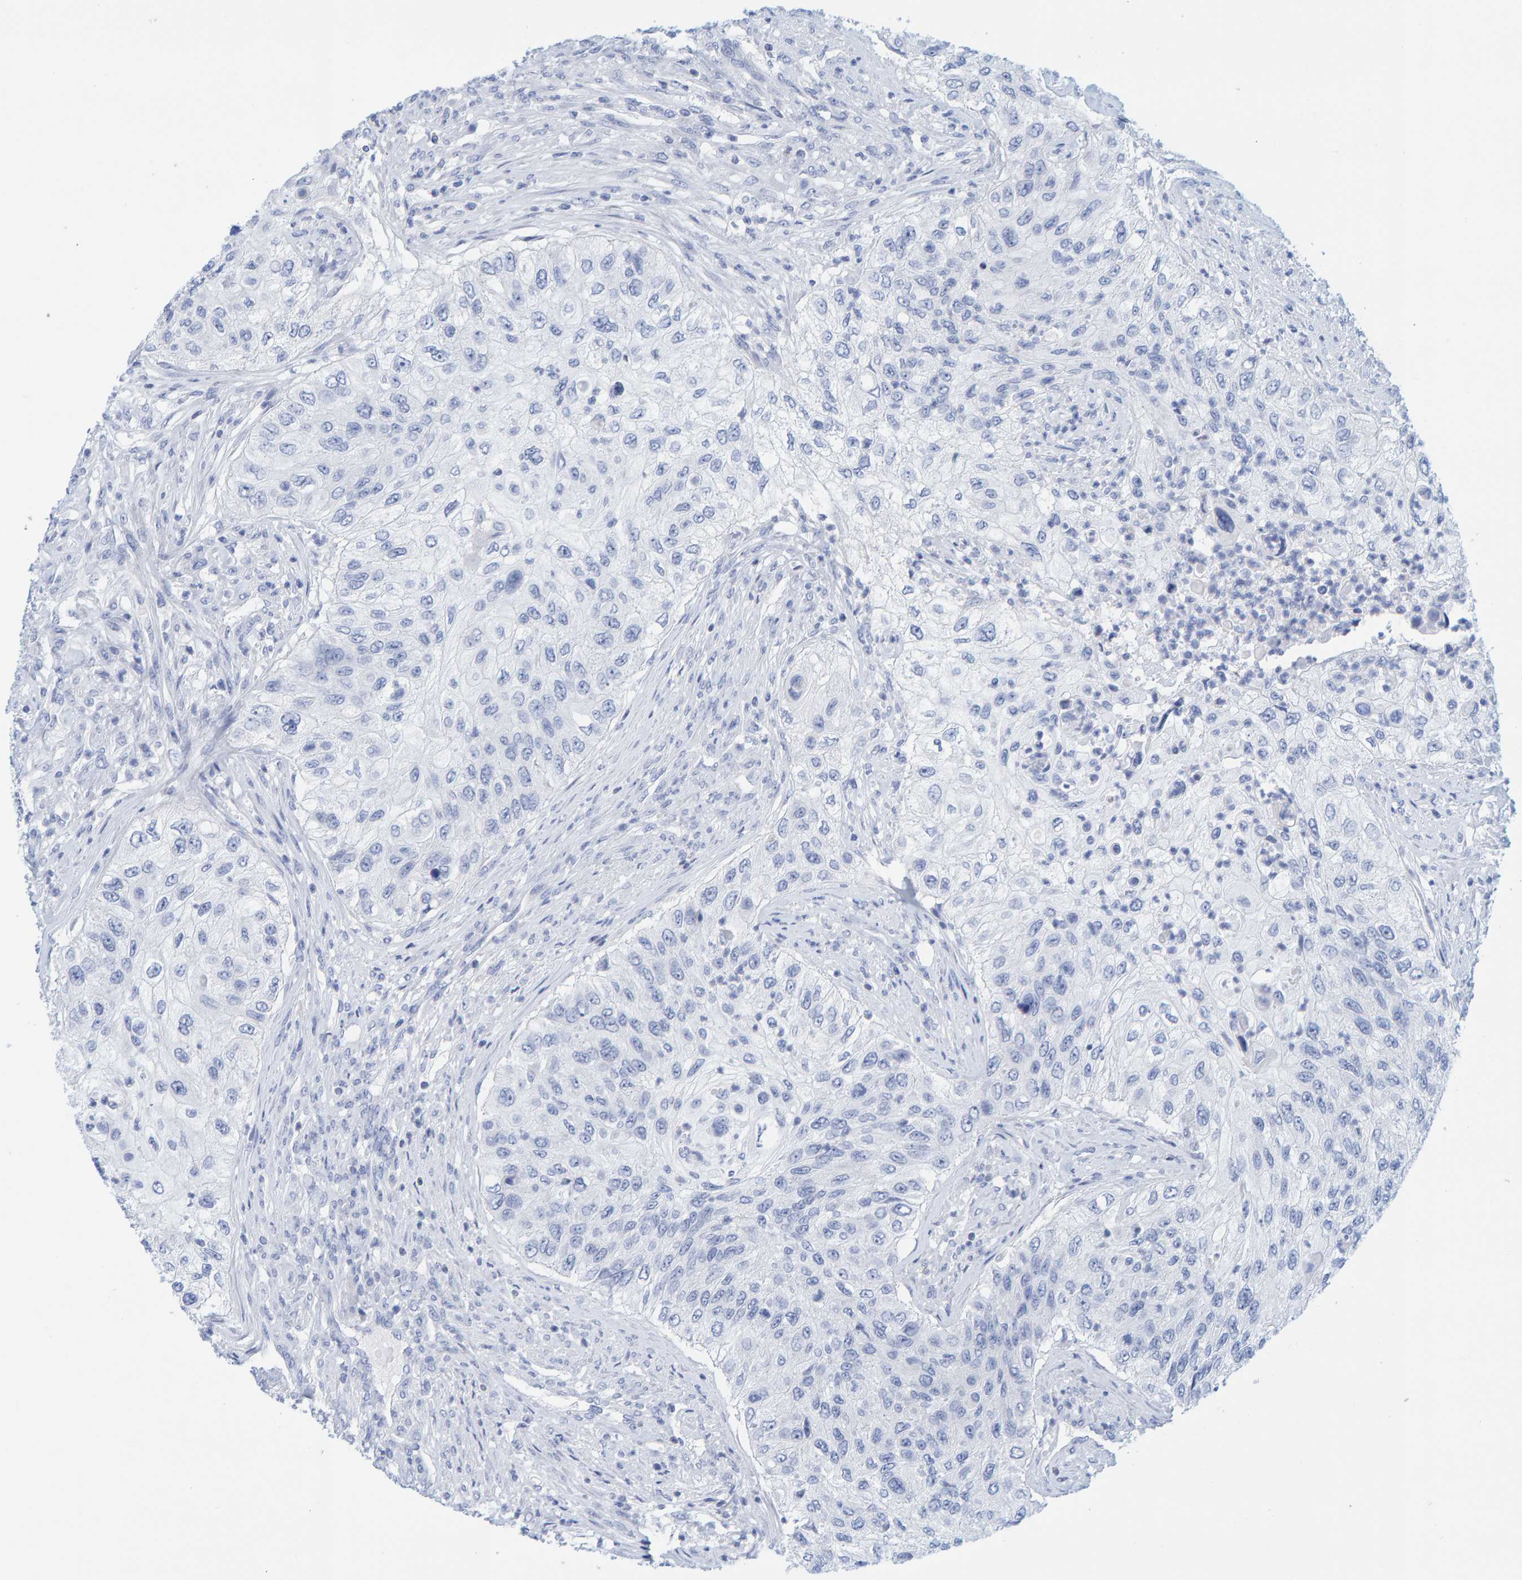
{"staining": {"intensity": "negative", "quantity": "none", "location": "none"}, "tissue": "urothelial cancer", "cell_type": "Tumor cells", "image_type": "cancer", "snomed": [{"axis": "morphology", "description": "Urothelial carcinoma, High grade"}, {"axis": "topography", "description": "Urinary bladder"}], "caption": "The histopathology image displays no staining of tumor cells in urothelial carcinoma (high-grade). Brightfield microscopy of immunohistochemistry (IHC) stained with DAB (brown) and hematoxylin (blue), captured at high magnification.", "gene": "KLHL11", "patient": {"sex": "female", "age": 60}}